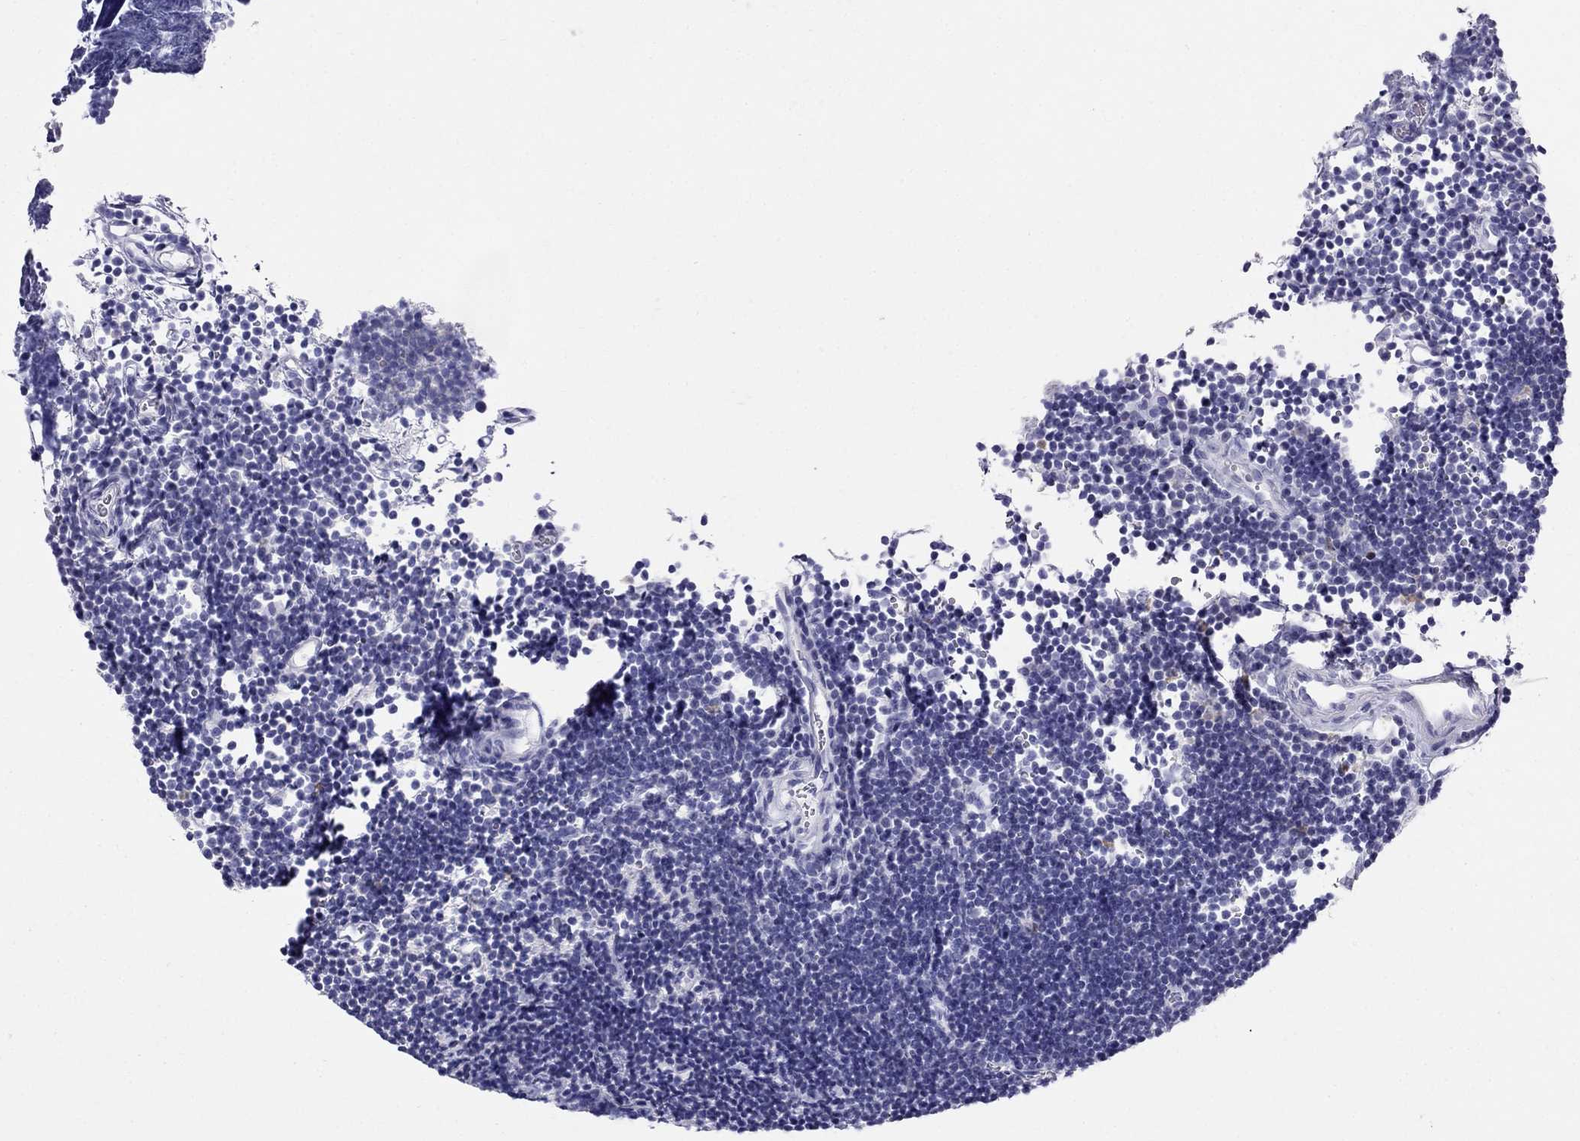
{"staining": {"intensity": "negative", "quantity": "none", "location": "none"}, "tissue": "lymphoma", "cell_type": "Tumor cells", "image_type": "cancer", "snomed": [{"axis": "morphology", "description": "Malignant lymphoma, non-Hodgkin's type, Low grade"}, {"axis": "topography", "description": "Brain"}], "caption": "Lymphoma was stained to show a protein in brown. There is no significant positivity in tumor cells. Brightfield microscopy of immunohistochemistry stained with DAB (brown) and hematoxylin (blue), captured at high magnification.", "gene": "PPP1R36", "patient": {"sex": "female", "age": 66}}